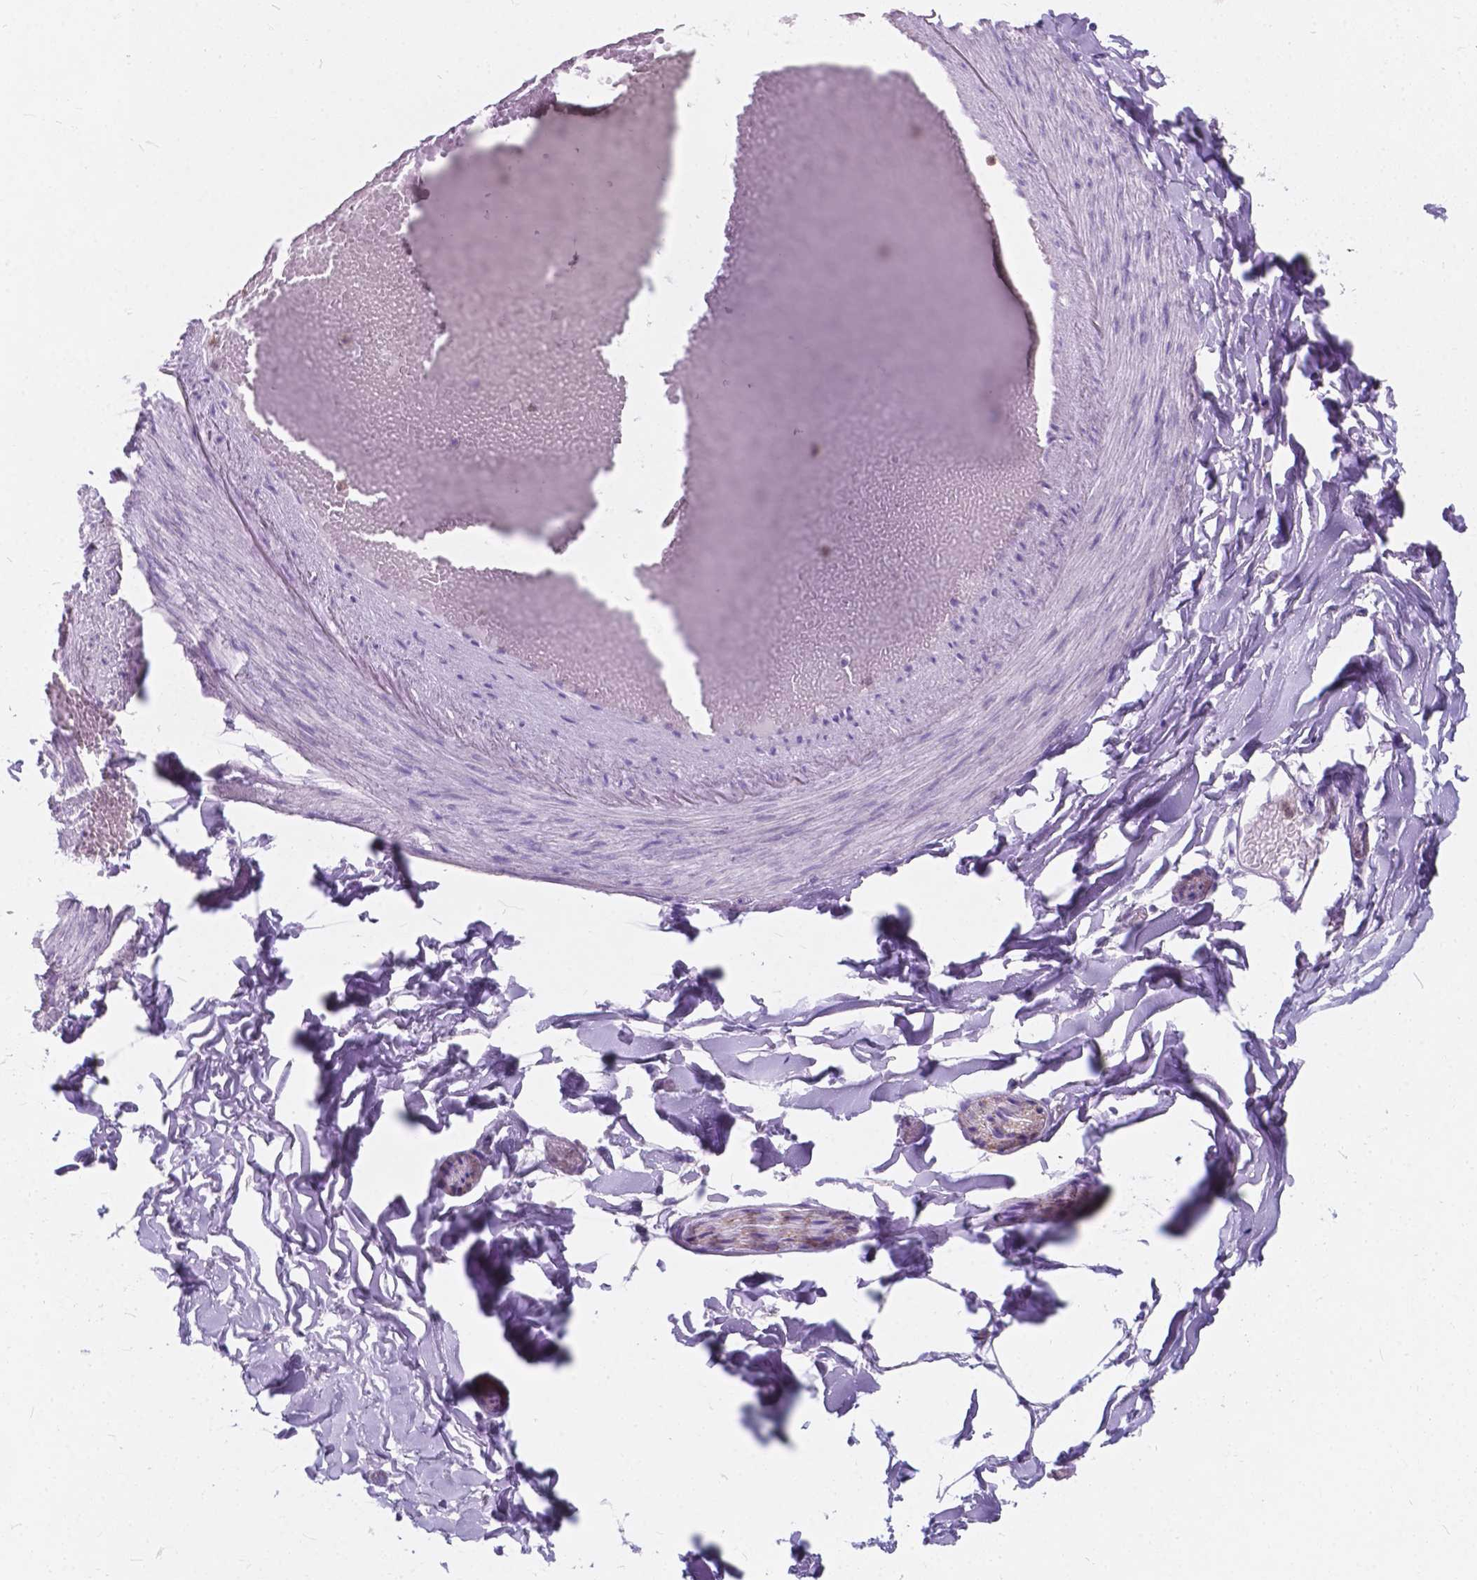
{"staining": {"intensity": "negative", "quantity": "none", "location": "none"}, "tissue": "adipose tissue", "cell_type": "Adipocytes", "image_type": "normal", "snomed": [{"axis": "morphology", "description": "Normal tissue, NOS"}, {"axis": "topography", "description": "Gallbladder"}, {"axis": "topography", "description": "Peripheral nerve tissue"}], "caption": "DAB immunohistochemical staining of benign human adipose tissue reveals no significant positivity in adipocytes. The staining is performed using DAB (3,3'-diaminobenzidine) brown chromogen with nuclei counter-stained in using hematoxylin.", "gene": "KIAA0040", "patient": {"sex": "female", "age": 45}}